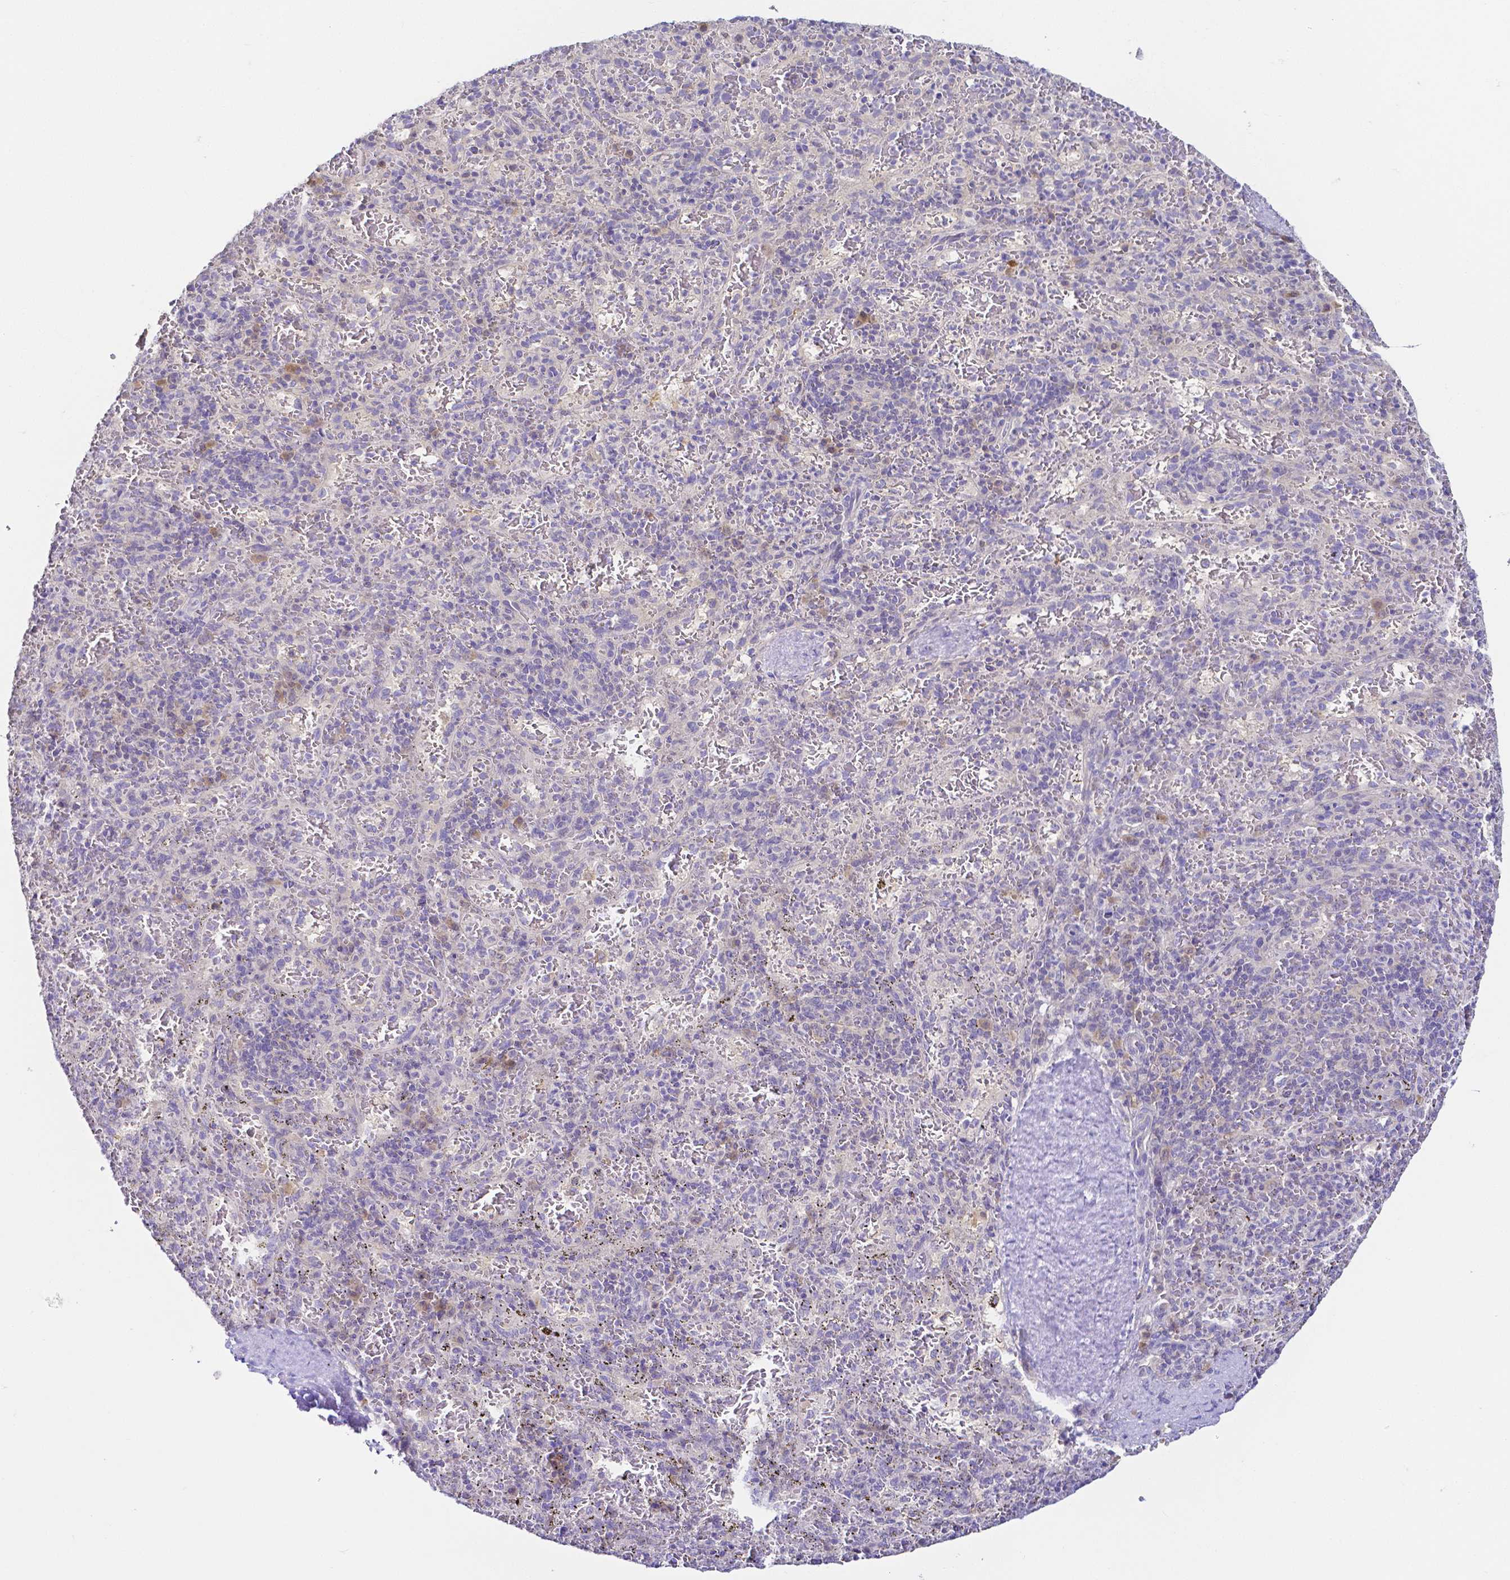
{"staining": {"intensity": "negative", "quantity": "none", "location": "none"}, "tissue": "spleen", "cell_type": "Cells in red pulp", "image_type": "normal", "snomed": [{"axis": "morphology", "description": "Normal tissue, NOS"}, {"axis": "topography", "description": "Spleen"}], "caption": "Cells in red pulp show no significant protein positivity in normal spleen.", "gene": "PKP3", "patient": {"sex": "male", "age": 57}}